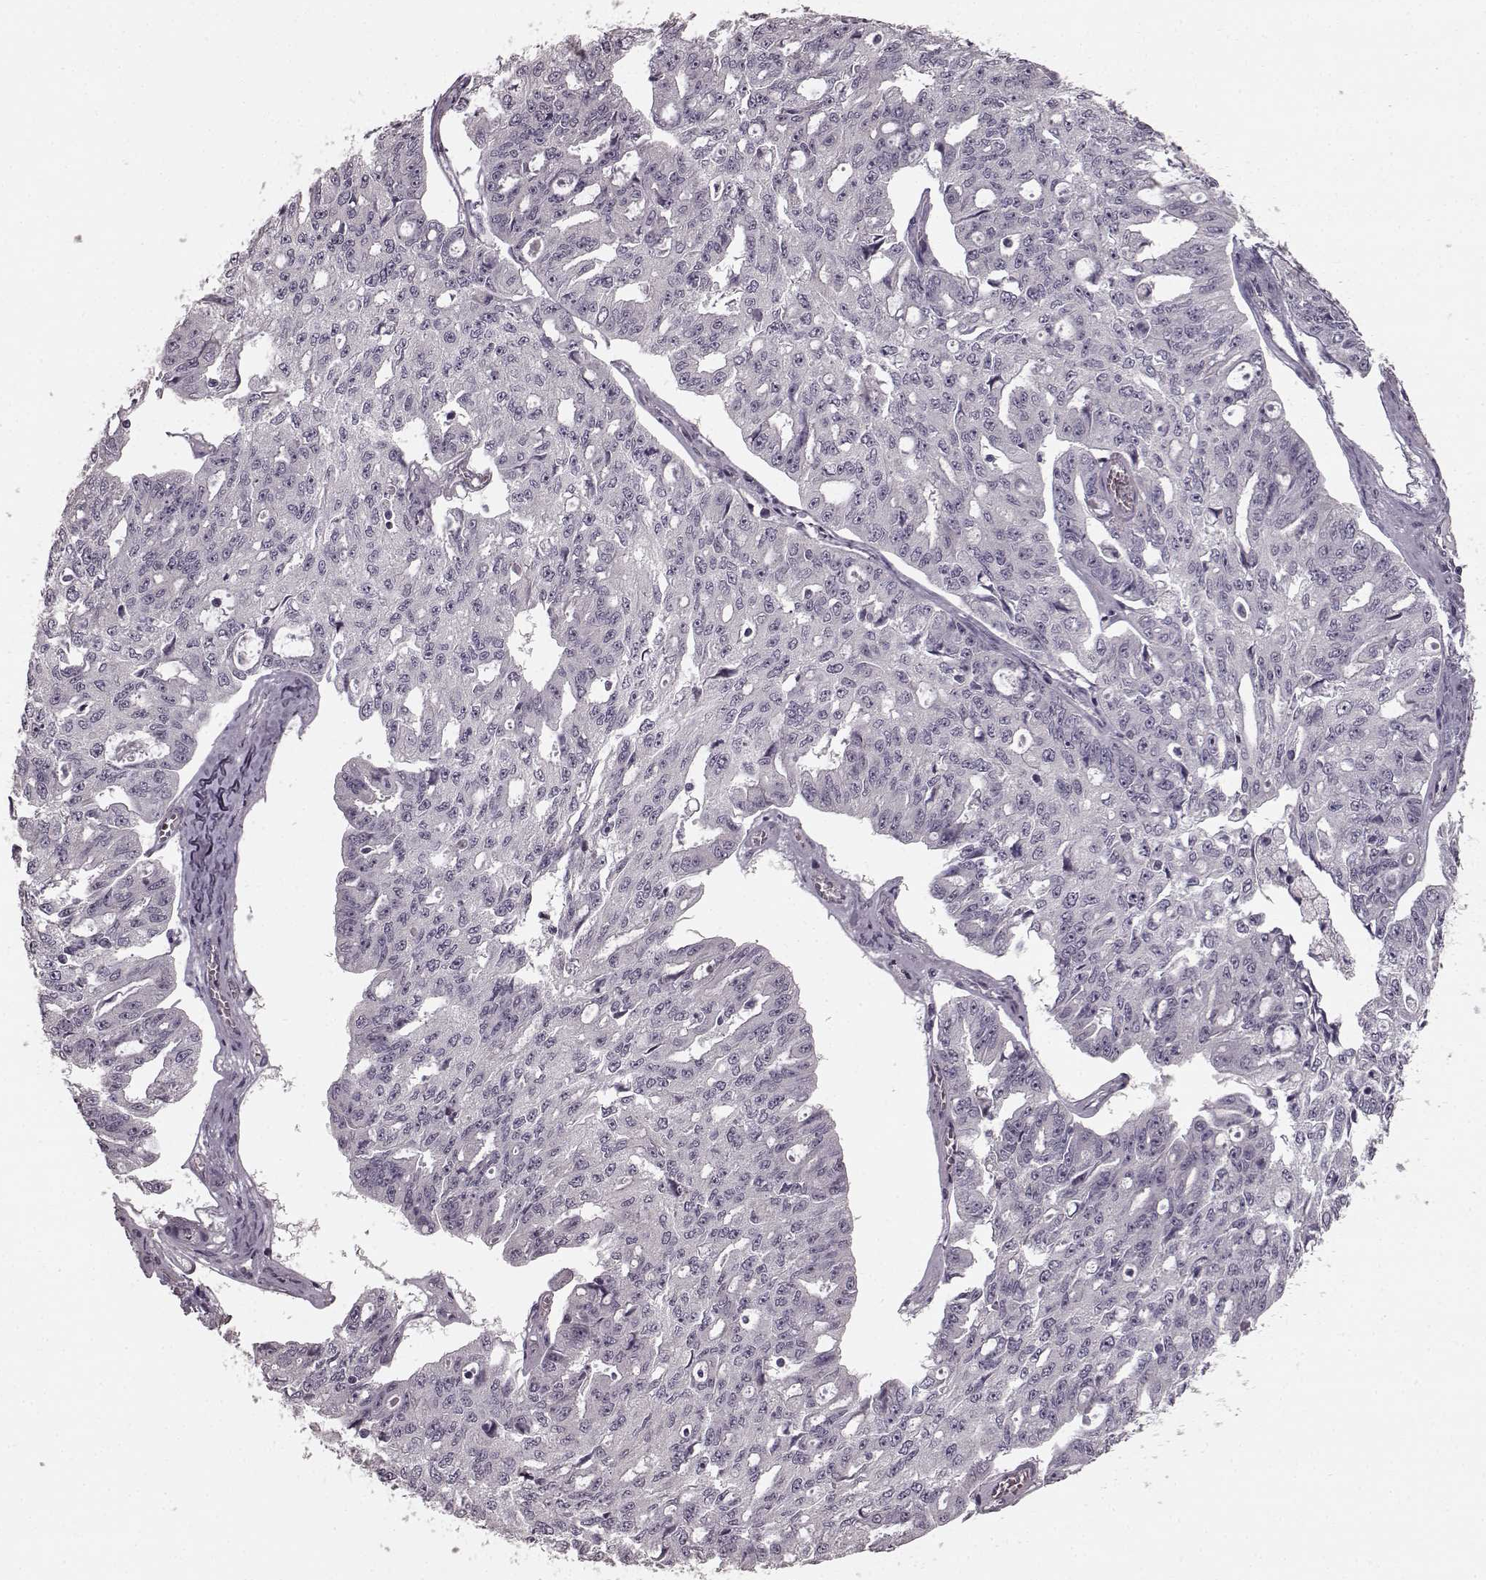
{"staining": {"intensity": "negative", "quantity": "none", "location": "none"}, "tissue": "ovarian cancer", "cell_type": "Tumor cells", "image_type": "cancer", "snomed": [{"axis": "morphology", "description": "Carcinoma, endometroid"}, {"axis": "topography", "description": "Ovary"}], "caption": "Tumor cells are negative for brown protein staining in ovarian endometroid carcinoma. Nuclei are stained in blue.", "gene": "PRKCE", "patient": {"sex": "female", "age": 65}}